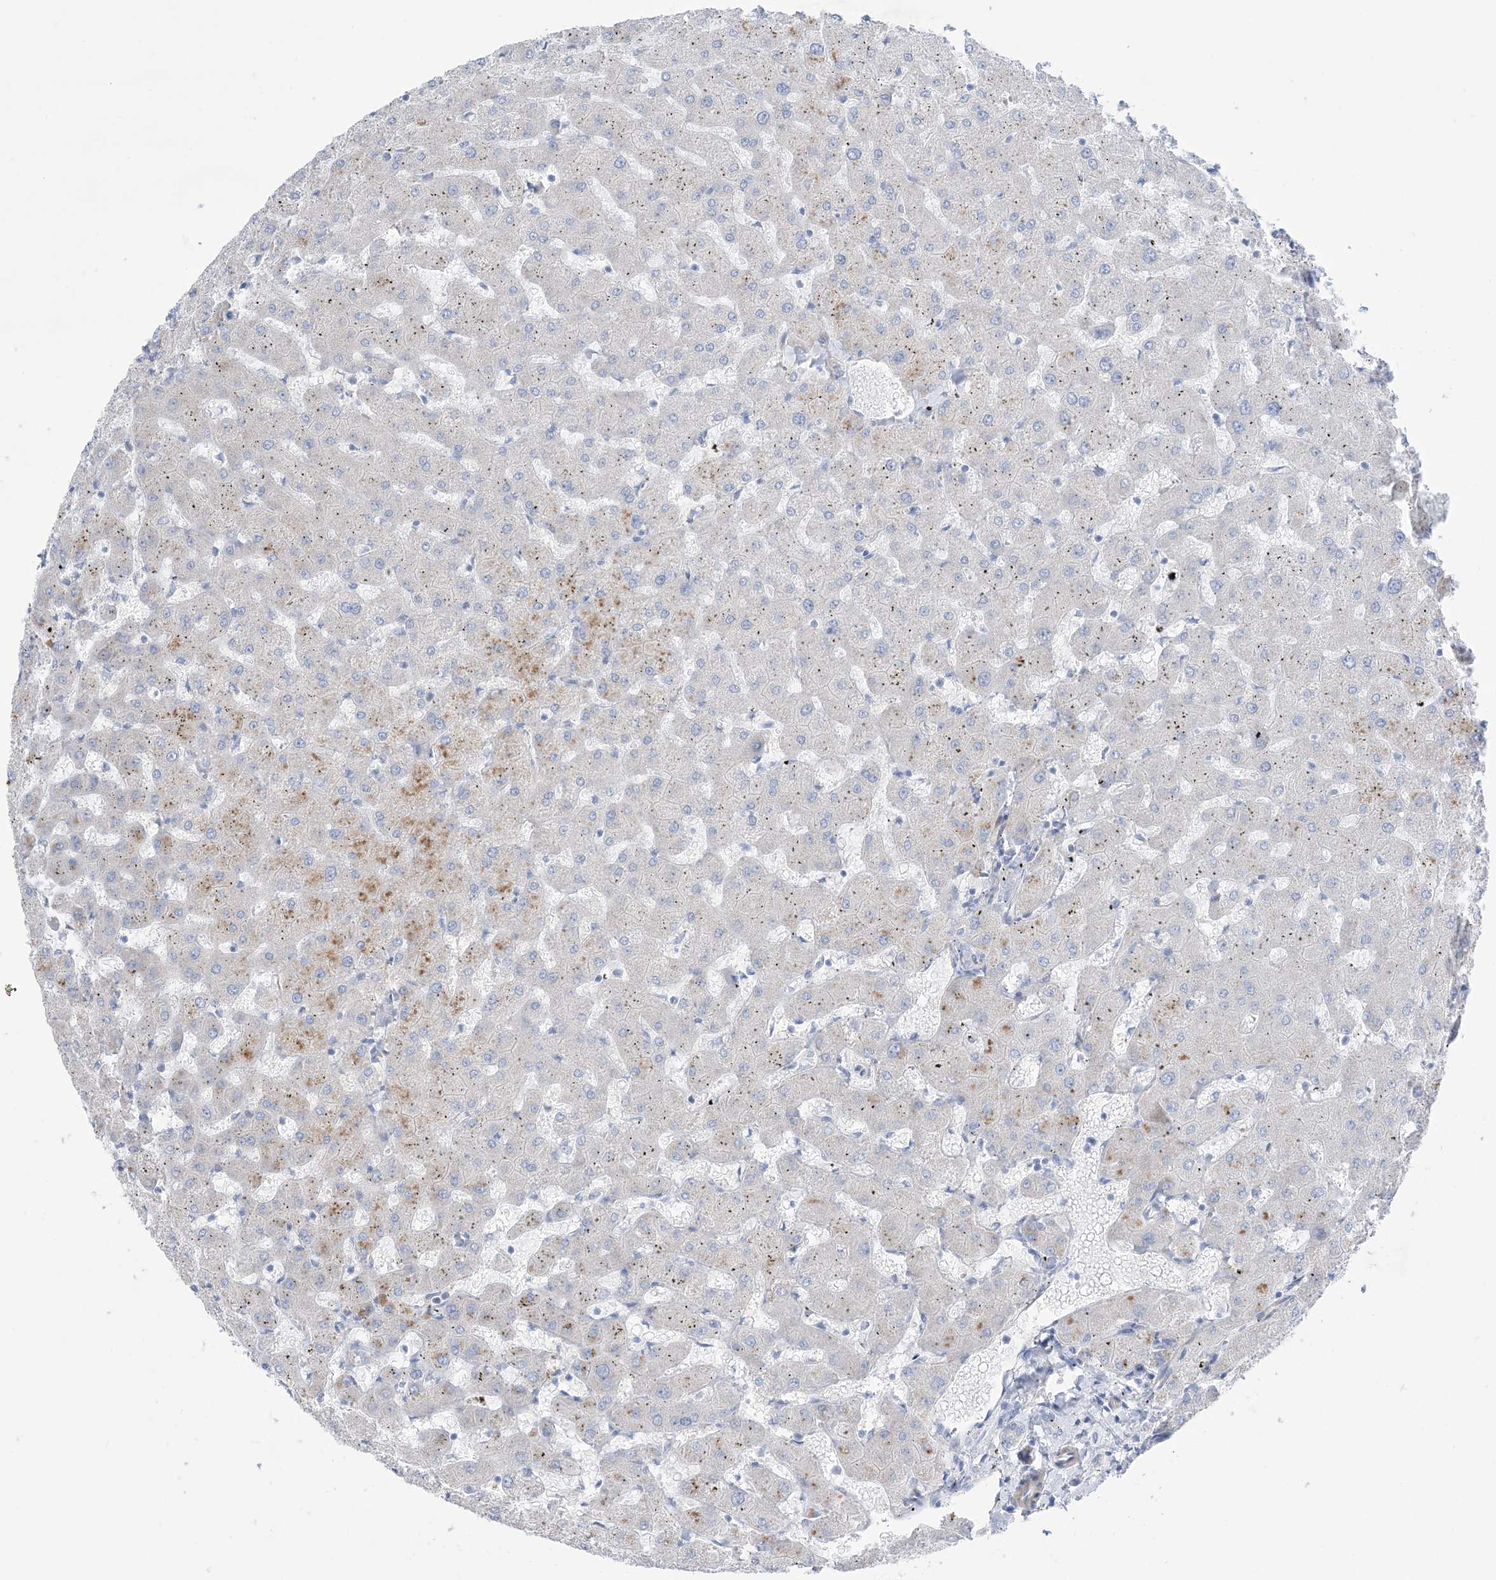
{"staining": {"intensity": "negative", "quantity": "none", "location": "none"}, "tissue": "liver", "cell_type": "Cholangiocytes", "image_type": "normal", "snomed": [{"axis": "morphology", "description": "Normal tissue, NOS"}, {"axis": "topography", "description": "Liver"}], "caption": "DAB immunohistochemical staining of unremarkable human liver demonstrates no significant staining in cholangiocytes. (IHC, brightfield microscopy, high magnification).", "gene": "ATP11C", "patient": {"sex": "female", "age": 63}}